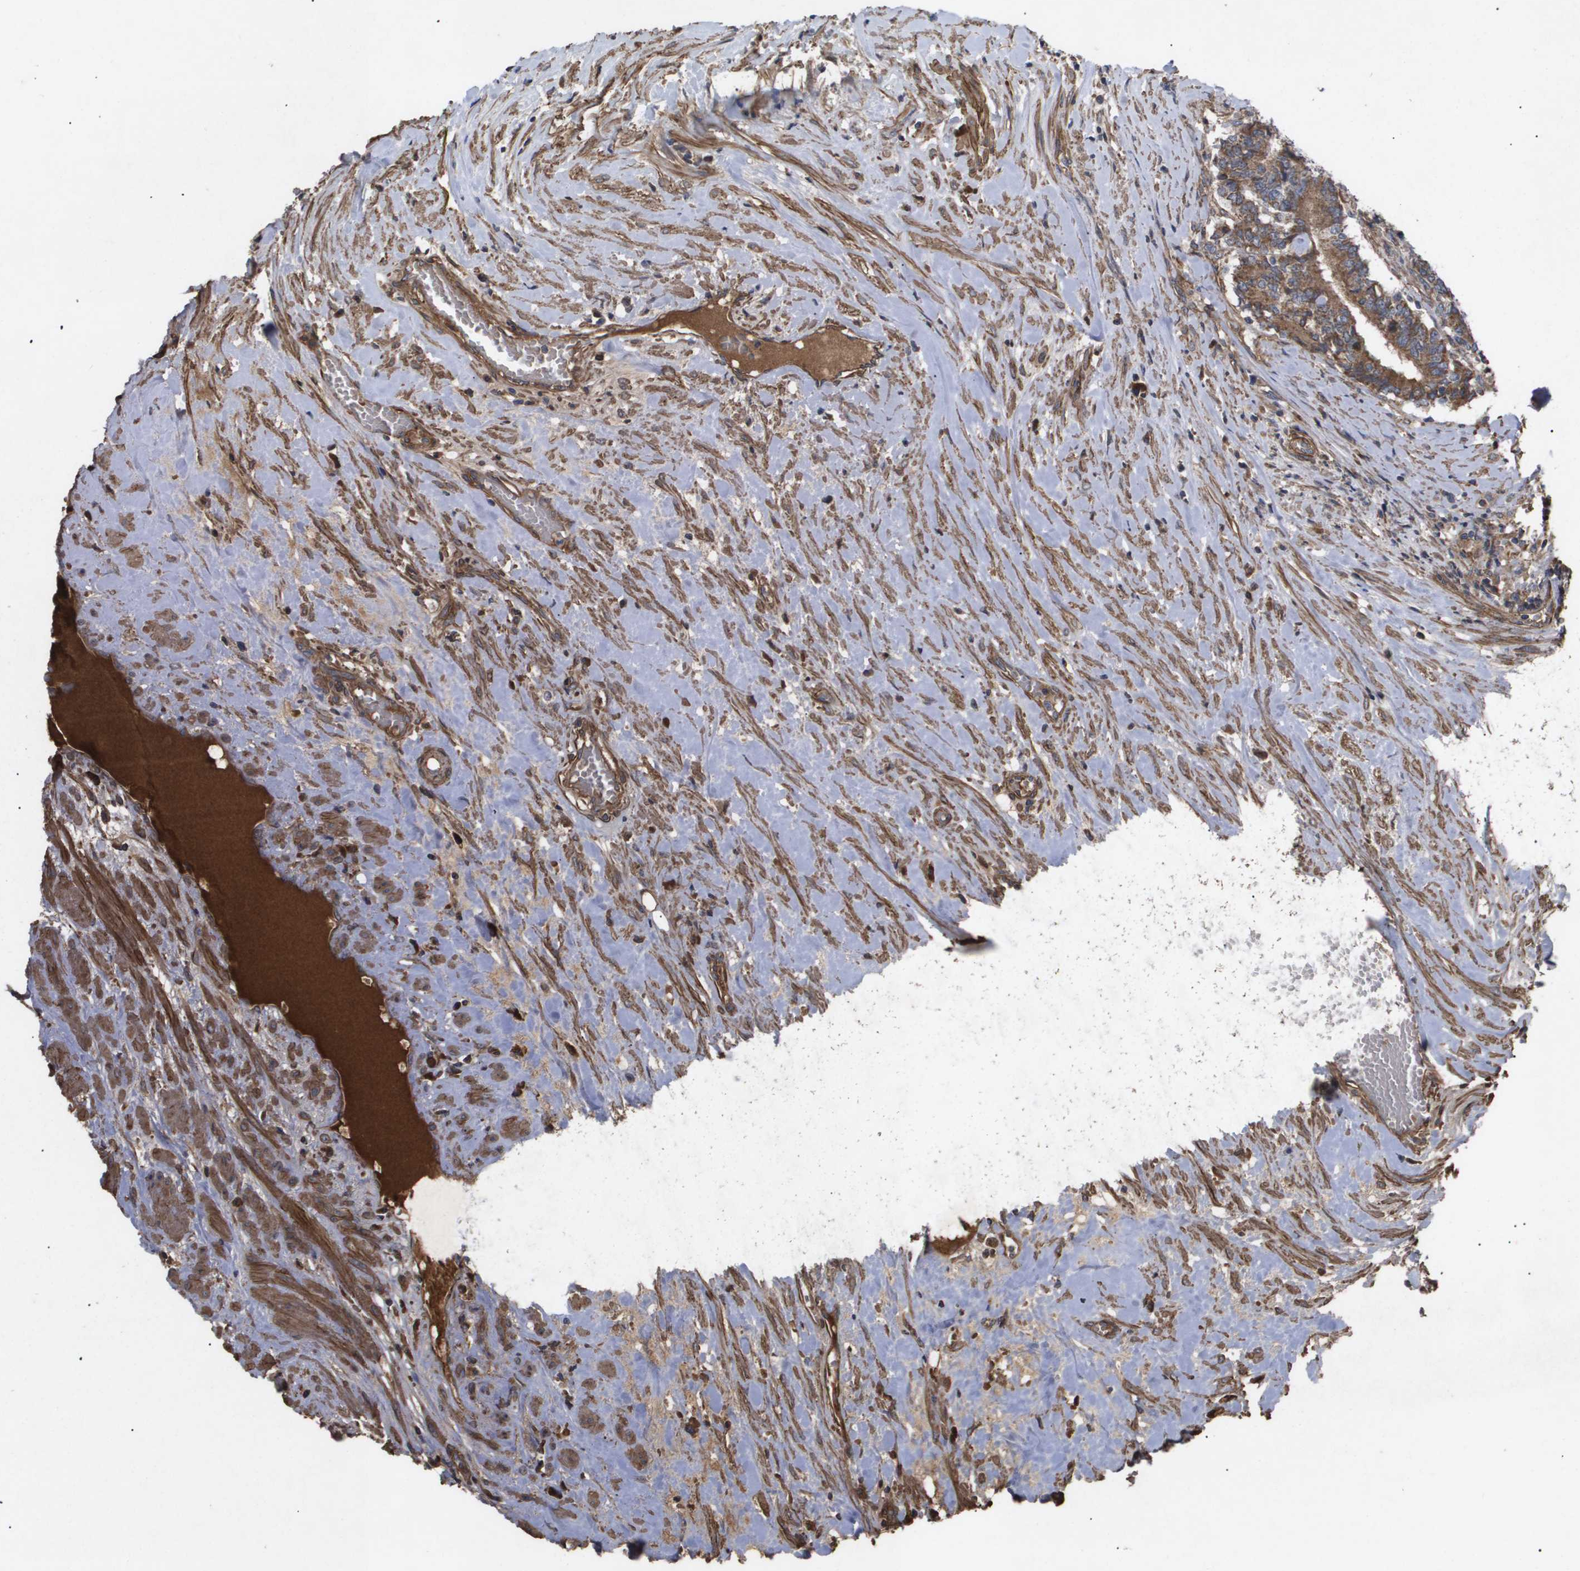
{"staining": {"intensity": "moderate", "quantity": ">75%", "location": "cytoplasmic/membranous"}, "tissue": "prostate cancer", "cell_type": "Tumor cells", "image_type": "cancer", "snomed": [{"axis": "morphology", "description": "Normal tissue, NOS"}, {"axis": "morphology", "description": "Adenocarcinoma, High grade"}, {"axis": "topography", "description": "Prostate"}, {"axis": "topography", "description": "Seminal veicle"}], "caption": "A brown stain shows moderate cytoplasmic/membranous expression of a protein in human high-grade adenocarcinoma (prostate) tumor cells. (brown staining indicates protein expression, while blue staining denotes nuclei).", "gene": "TNS1", "patient": {"sex": "male", "age": 55}}